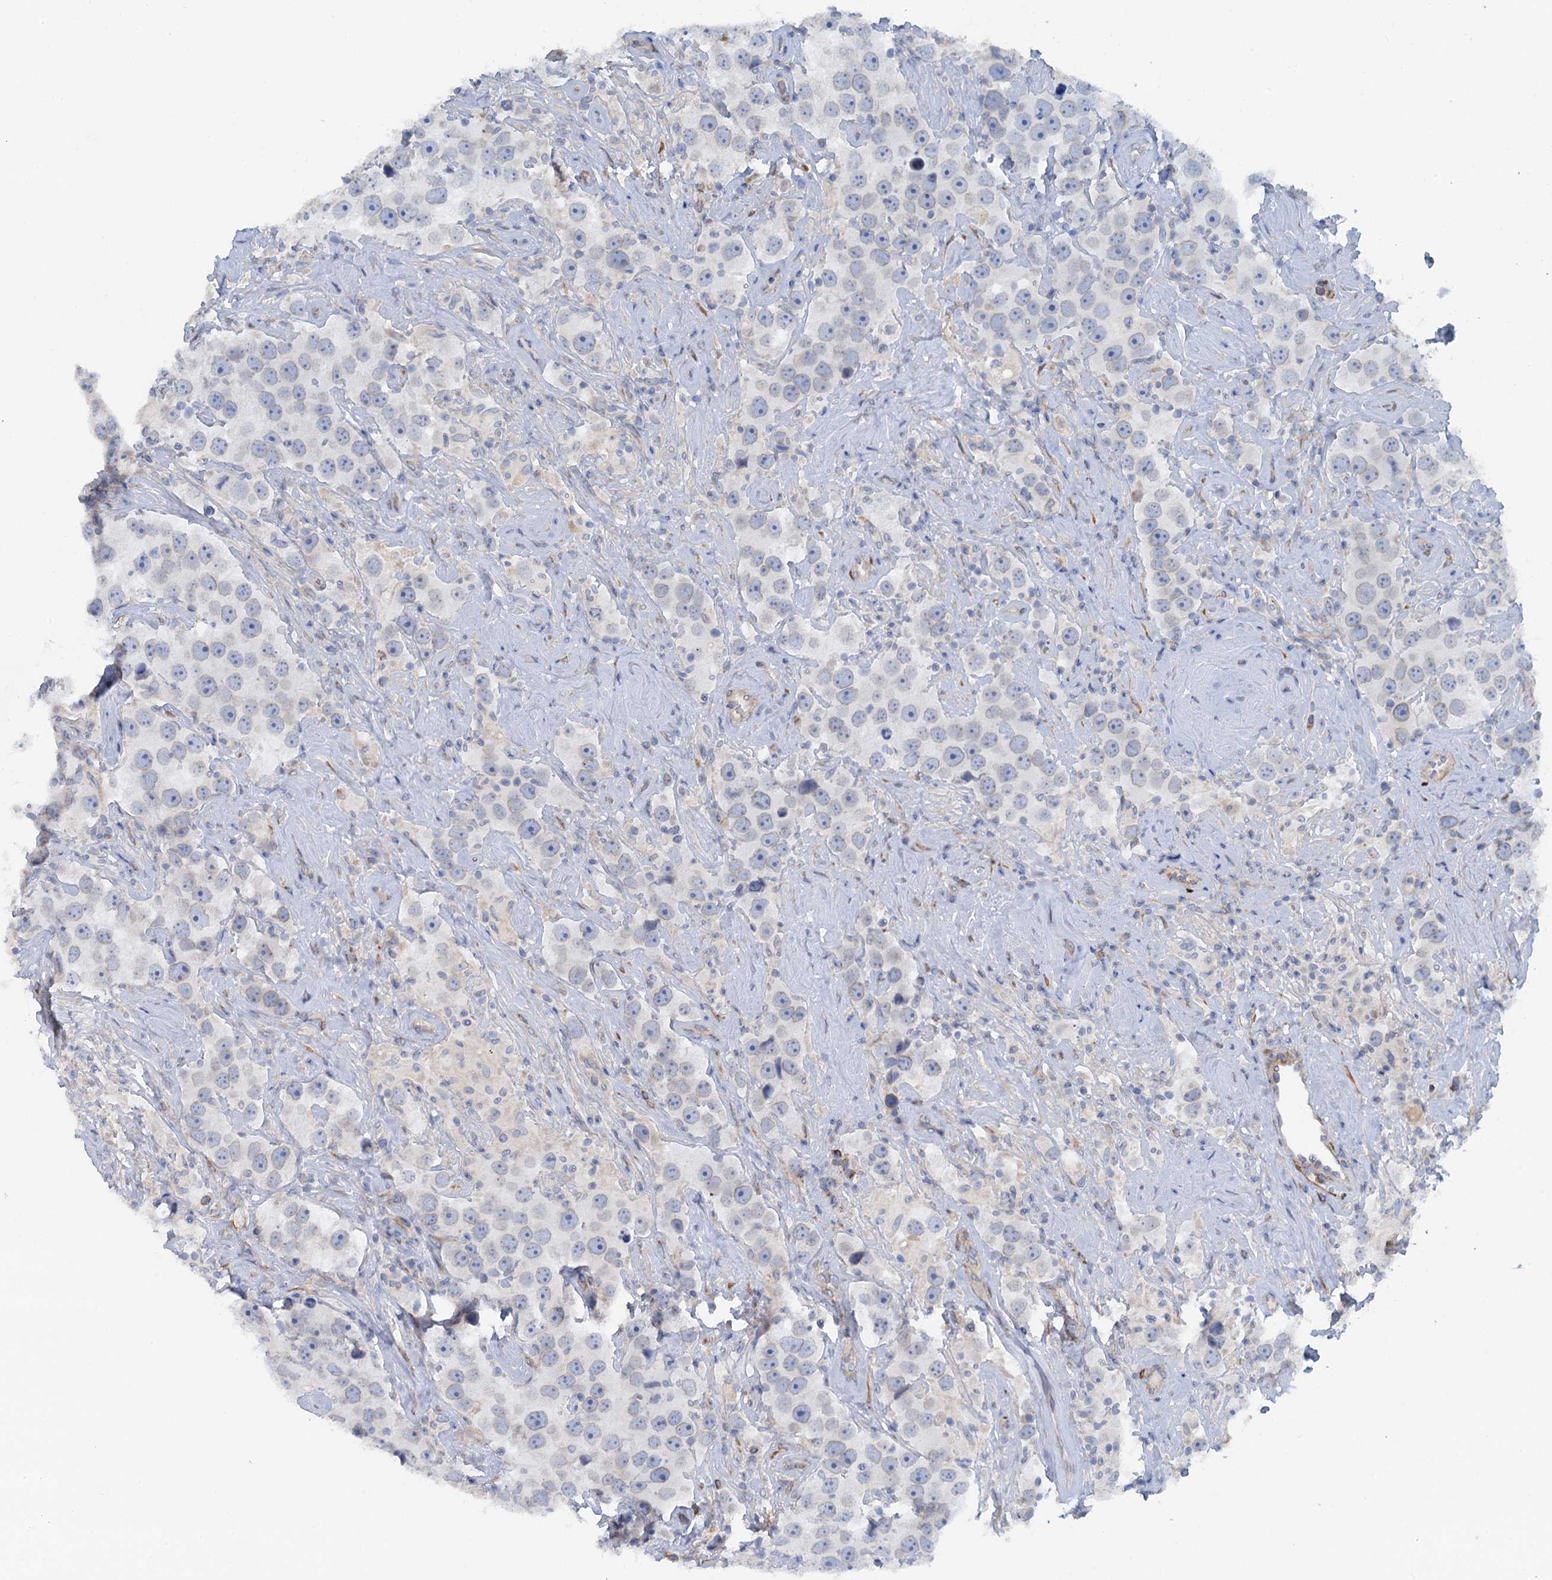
{"staining": {"intensity": "negative", "quantity": "none", "location": "none"}, "tissue": "testis cancer", "cell_type": "Tumor cells", "image_type": "cancer", "snomed": [{"axis": "morphology", "description": "Seminoma, NOS"}, {"axis": "topography", "description": "Testis"}], "caption": "Tumor cells are negative for protein expression in human testis cancer.", "gene": "POGLUT3", "patient": {"sex": "male", "age": 49}}